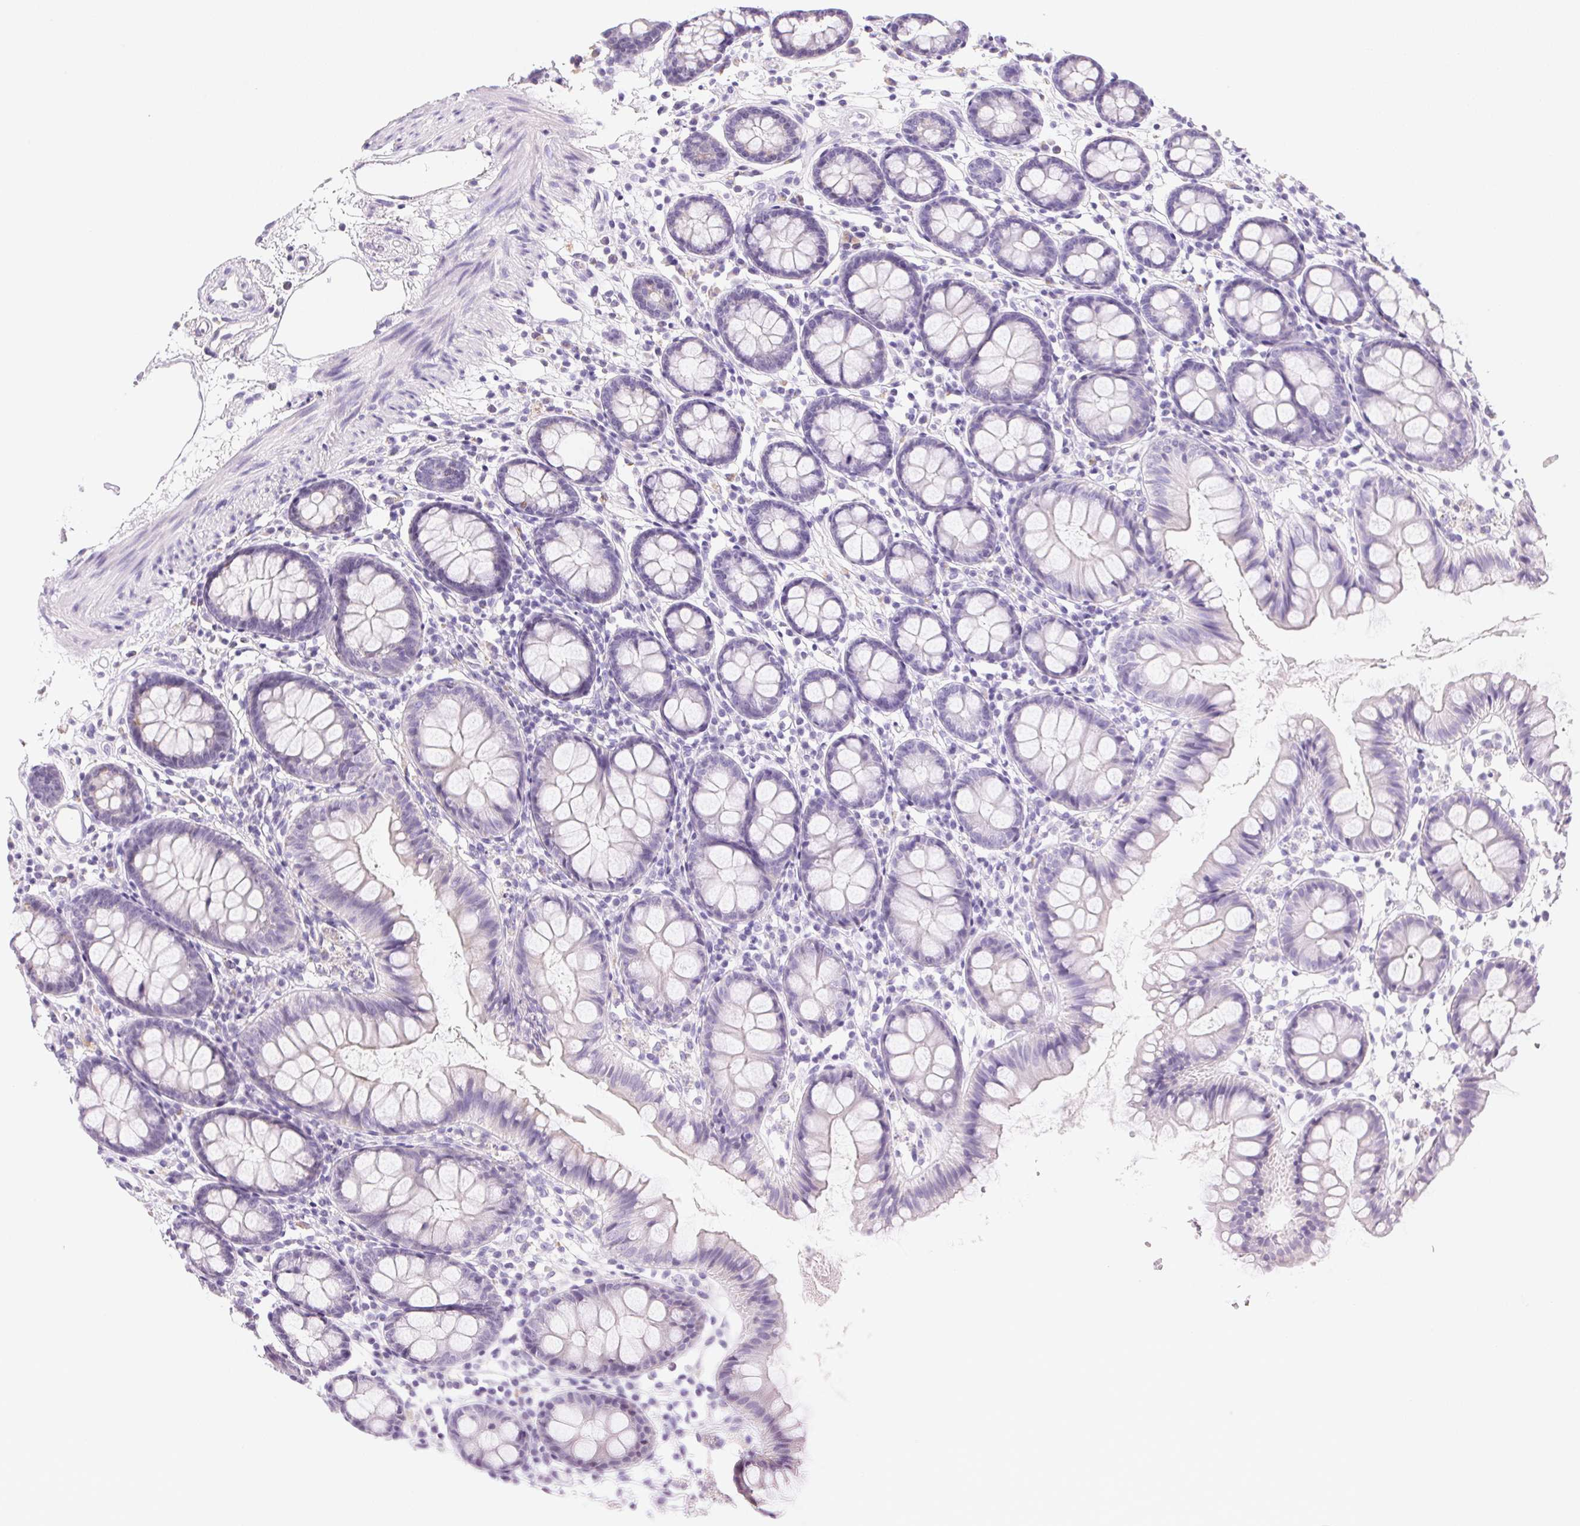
{"staining": {"intensity": "negative", "quantity": "none", "location": "none"}, "tissue": "colon", "cell_type": "Endothelial cells", "image_type": "normal", "snomed": [{"axis": "morphology", "description": "Normal tissue, NOS"}, {"axis": "topography", "description": "Colon"}], "caption": "There is no significant expression in endothelial cells of colon. (DAB immunohistochemistry, high magnification).", "gene": "TEKT1", "patient": {"sex": "female", "age": 84}}